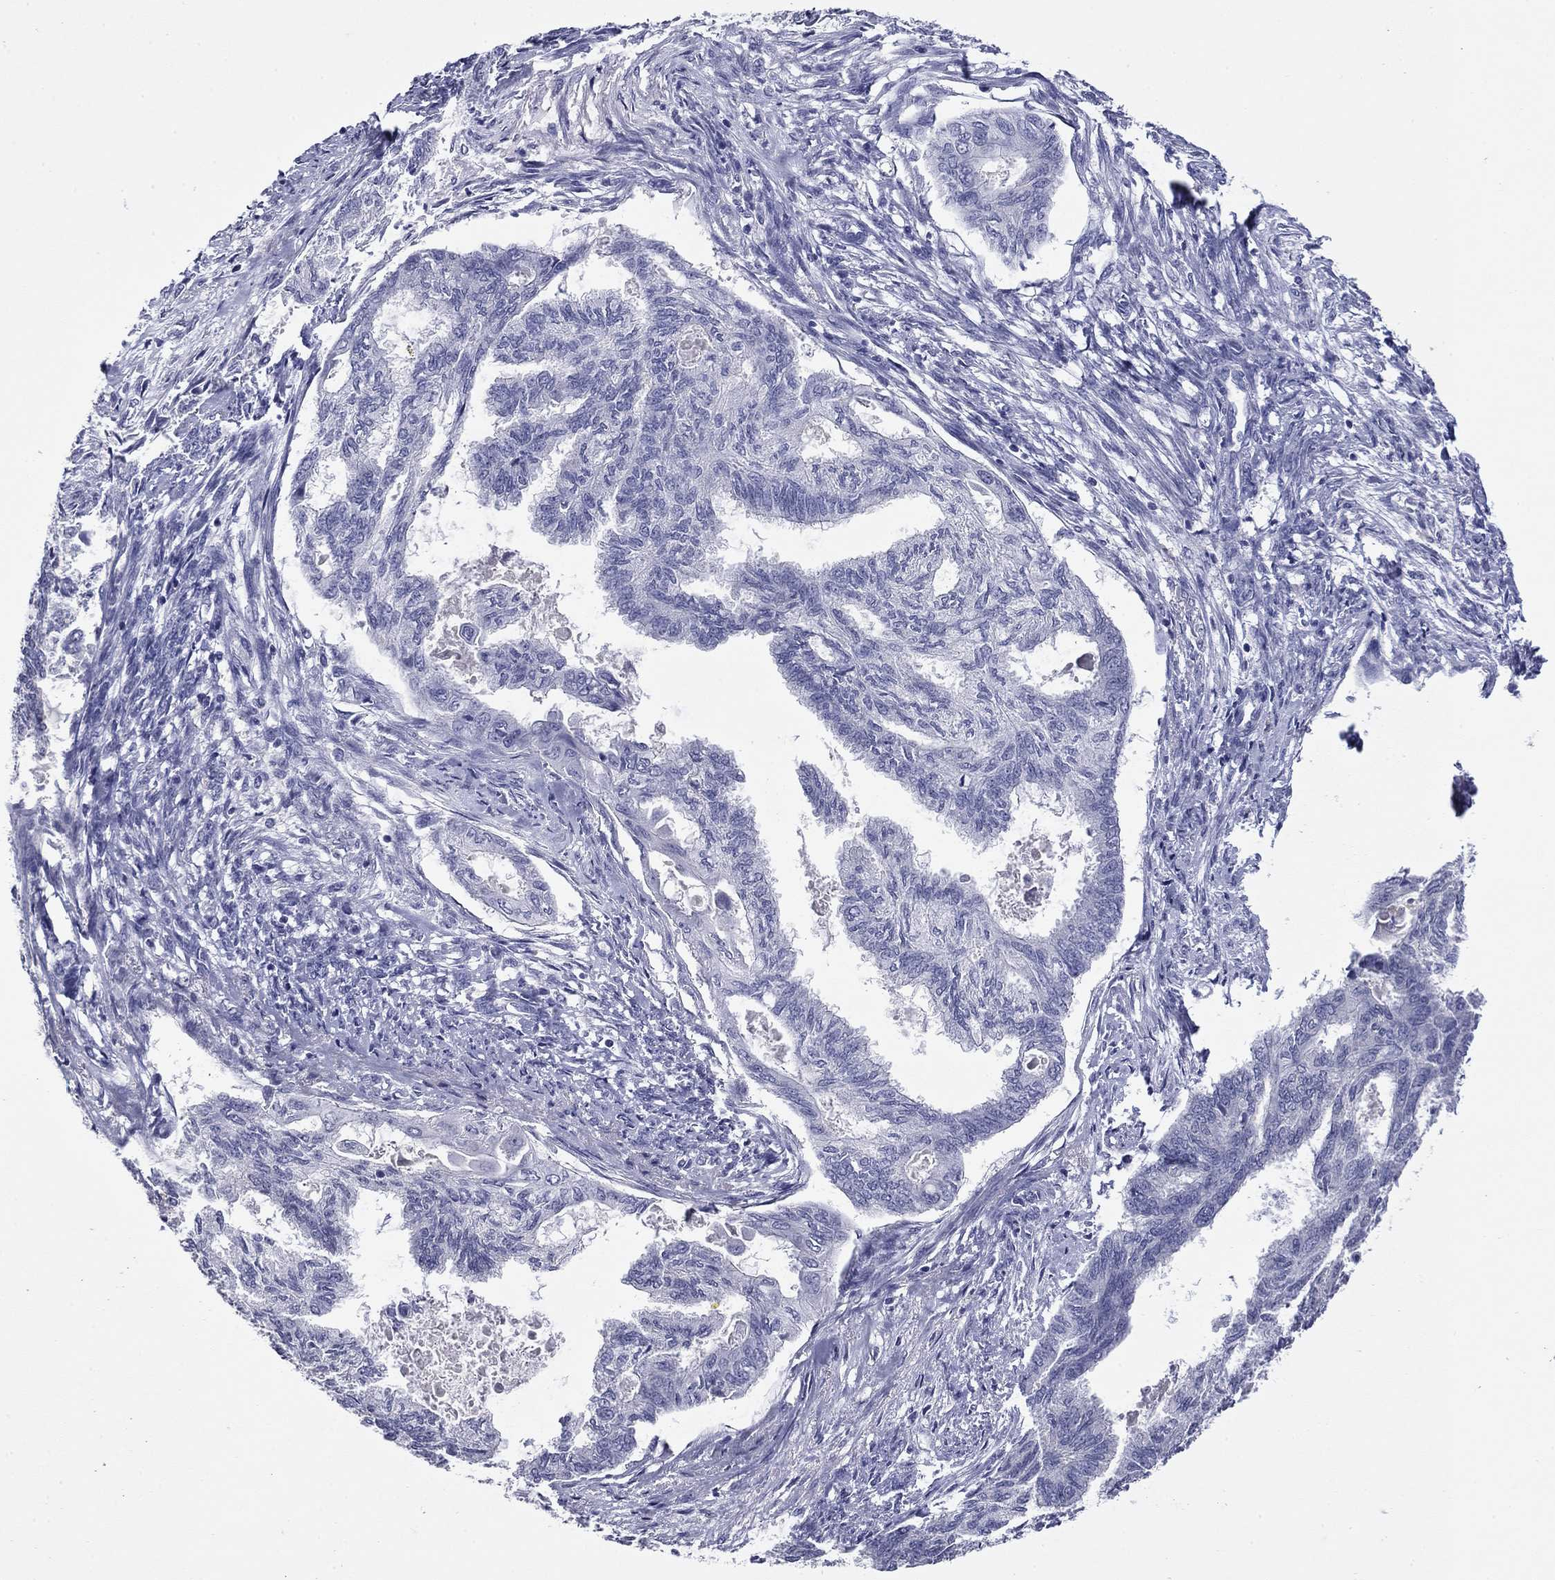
{"staining": {"intensity": "negative", "quantity": "none", "location": "none"}, "tissue": "endometrial cancer", "cell_type": "Tumor cells", "image_type": "cancer", "snomed": [{"axis": "morphology", "description": "Adenocarcinoma, NOS"}, {"axis": "topography", "description": "Endometrium"}], "caption": "Tumor cells show no significant protein positivity in endometrial adenocarcinoma.", "gene": "CFAP119", "patient": {"sex": "female", "age": 86}}